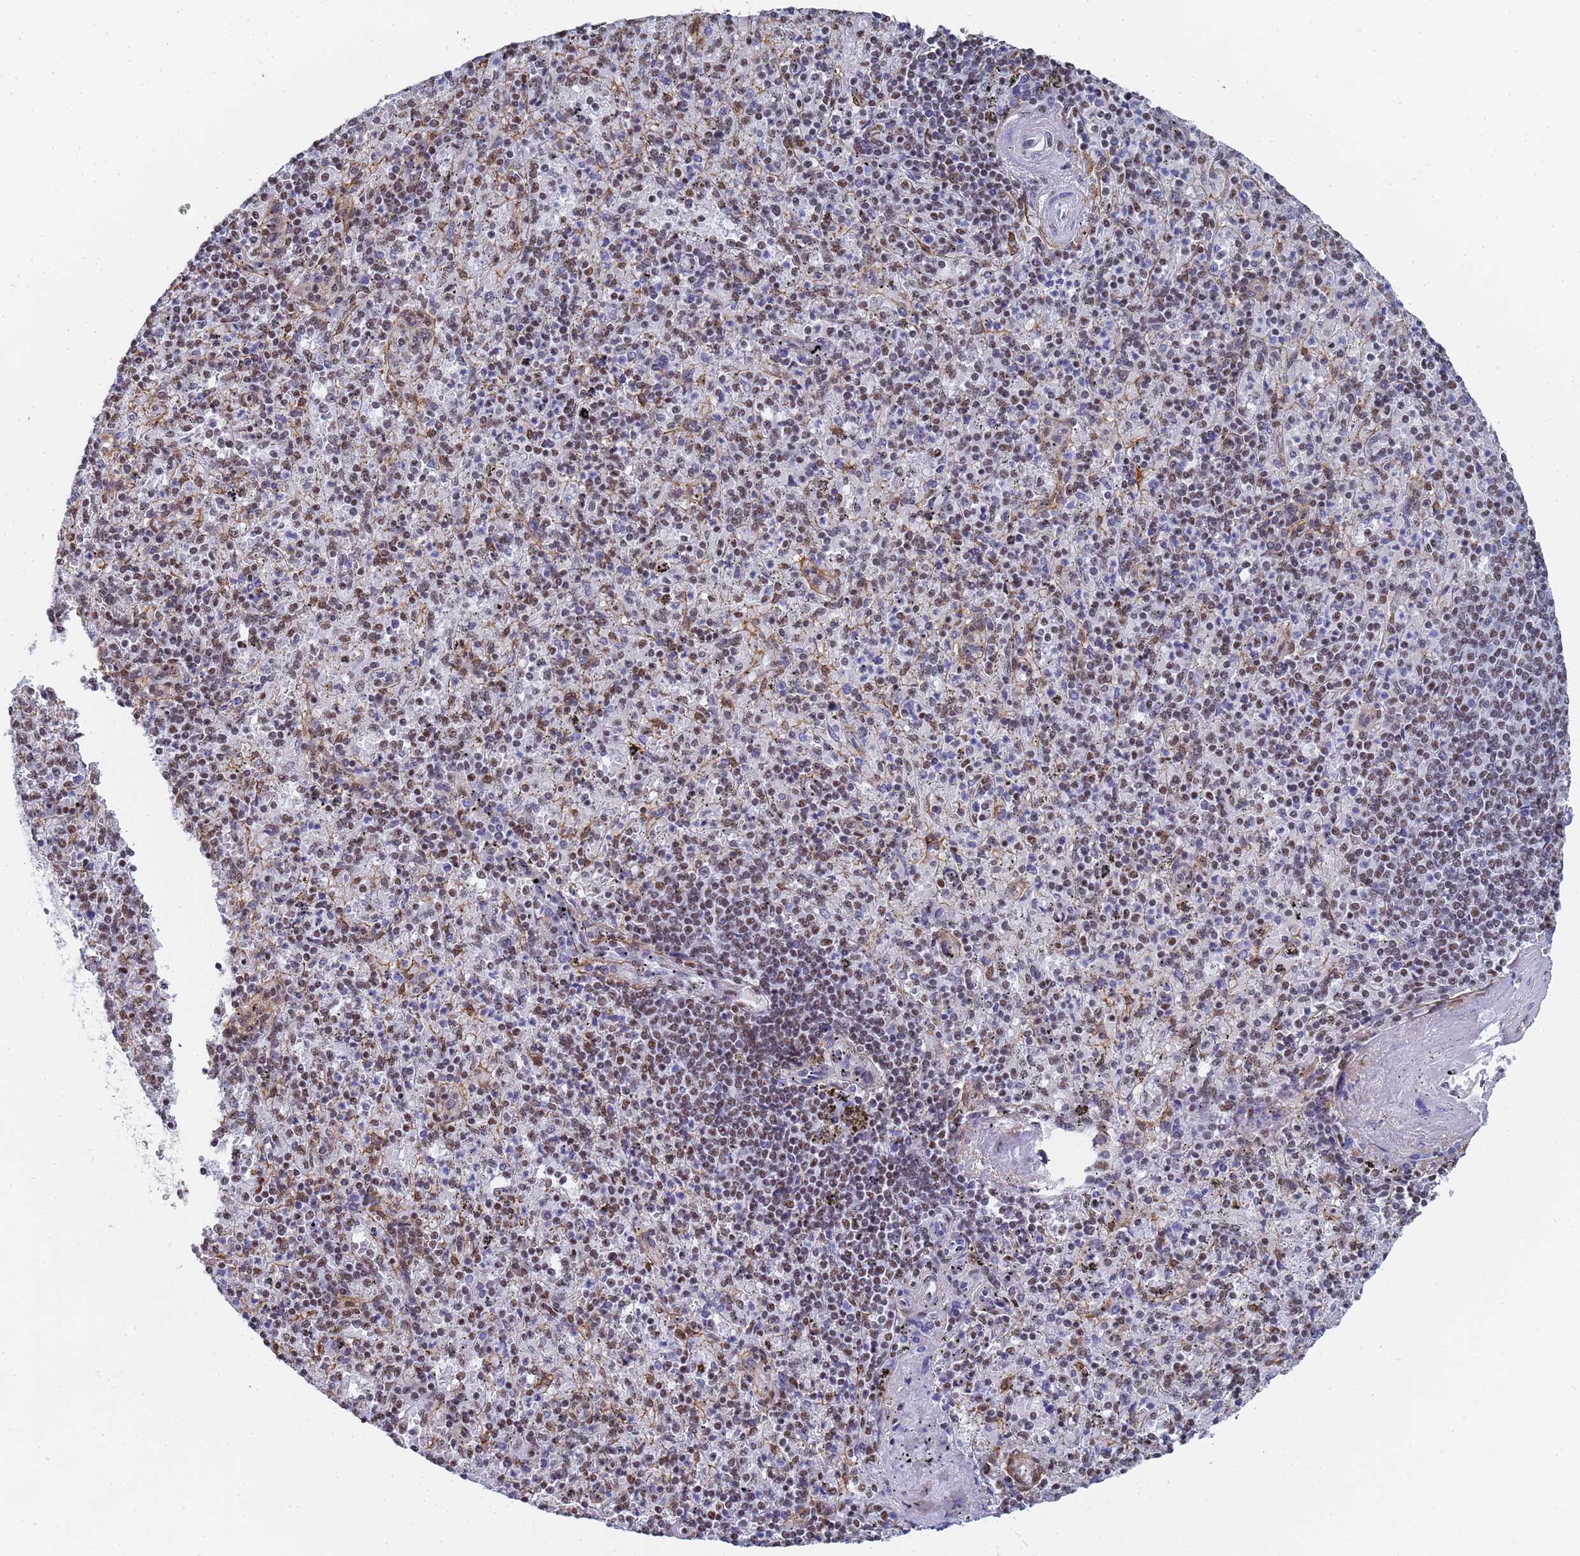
{"staining": {"intensity": "moderate", "quantity": "25%-75%", "location": "nuclear"}, "tissue": "spleen", "cell_type": "Cells in red pulp", "image_type": "normal", "snomed": [{"axis": "morphology", "description": "Normal tissue, NOS"}, {"axis": "topography", "description": "Spleen"}], "caption": "Human spleen stained with a brown dye displays moderate nuclear positive positivity in approximately 25%-75% of cells in red pulp.", "gene": "PRRT4", "patient": {"sex": "male", "age": 82}}